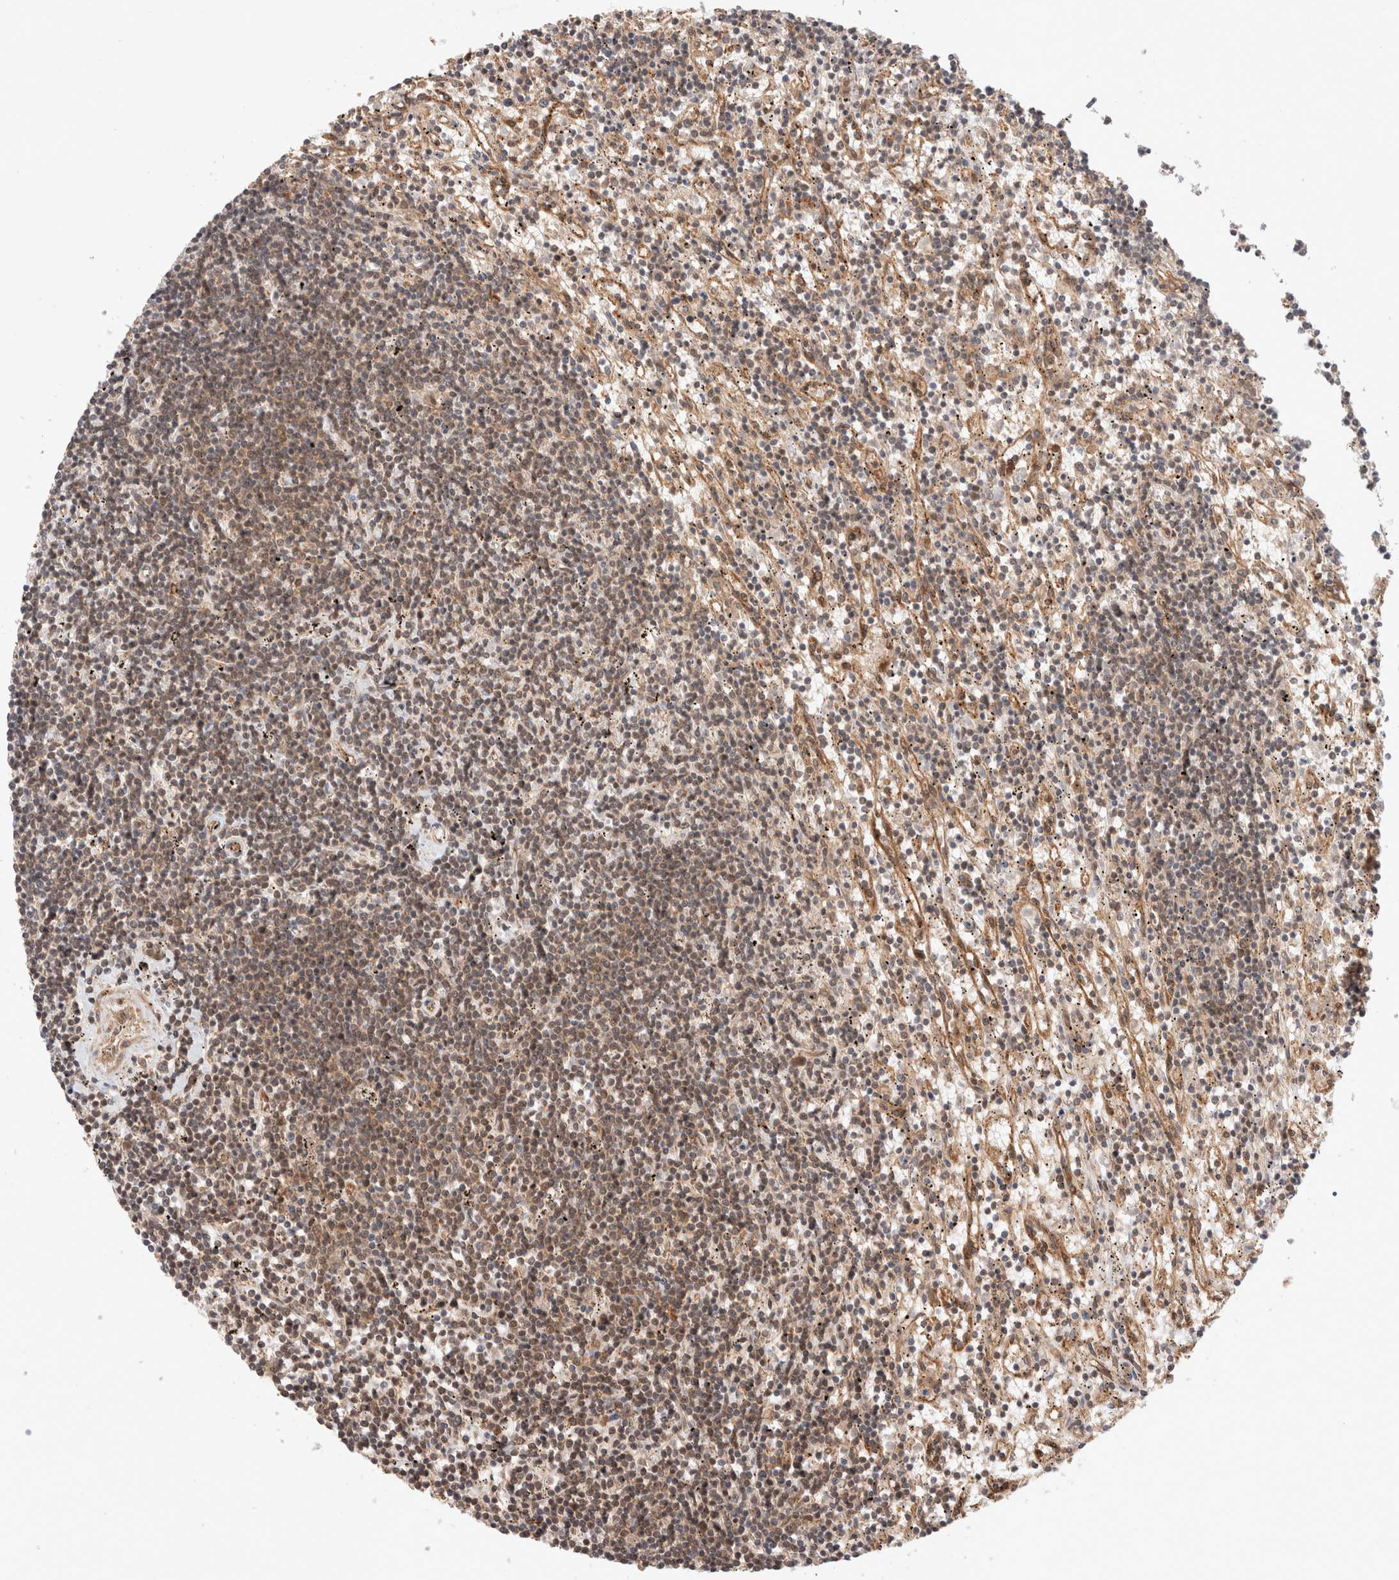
{"staining": {"intensity": "moderate", "quantity": ">75%", "location": "cytoplasmic/membranous,nuclear"}, "tissue": "lymphoma", "cell_type": "Tumor cells", "image_type": "cancer", "snomed": [{"axis": "morphology", "description": "Malignant lymphoma, non-Hodgkin's type, Low grade"}, {"axis": "topography", "description": "Spleen"}], "caption": "Malignant lymphoma, non-Hodgkin's type (low-grade) stained with immunohistochemistry (IHC) reveals moderate cytoplasmic/membranous and nuclear staining in approximately >75% of tumor cells.", "gene": "SIKE1", "patient": {"sex": "male", "age": 76}}